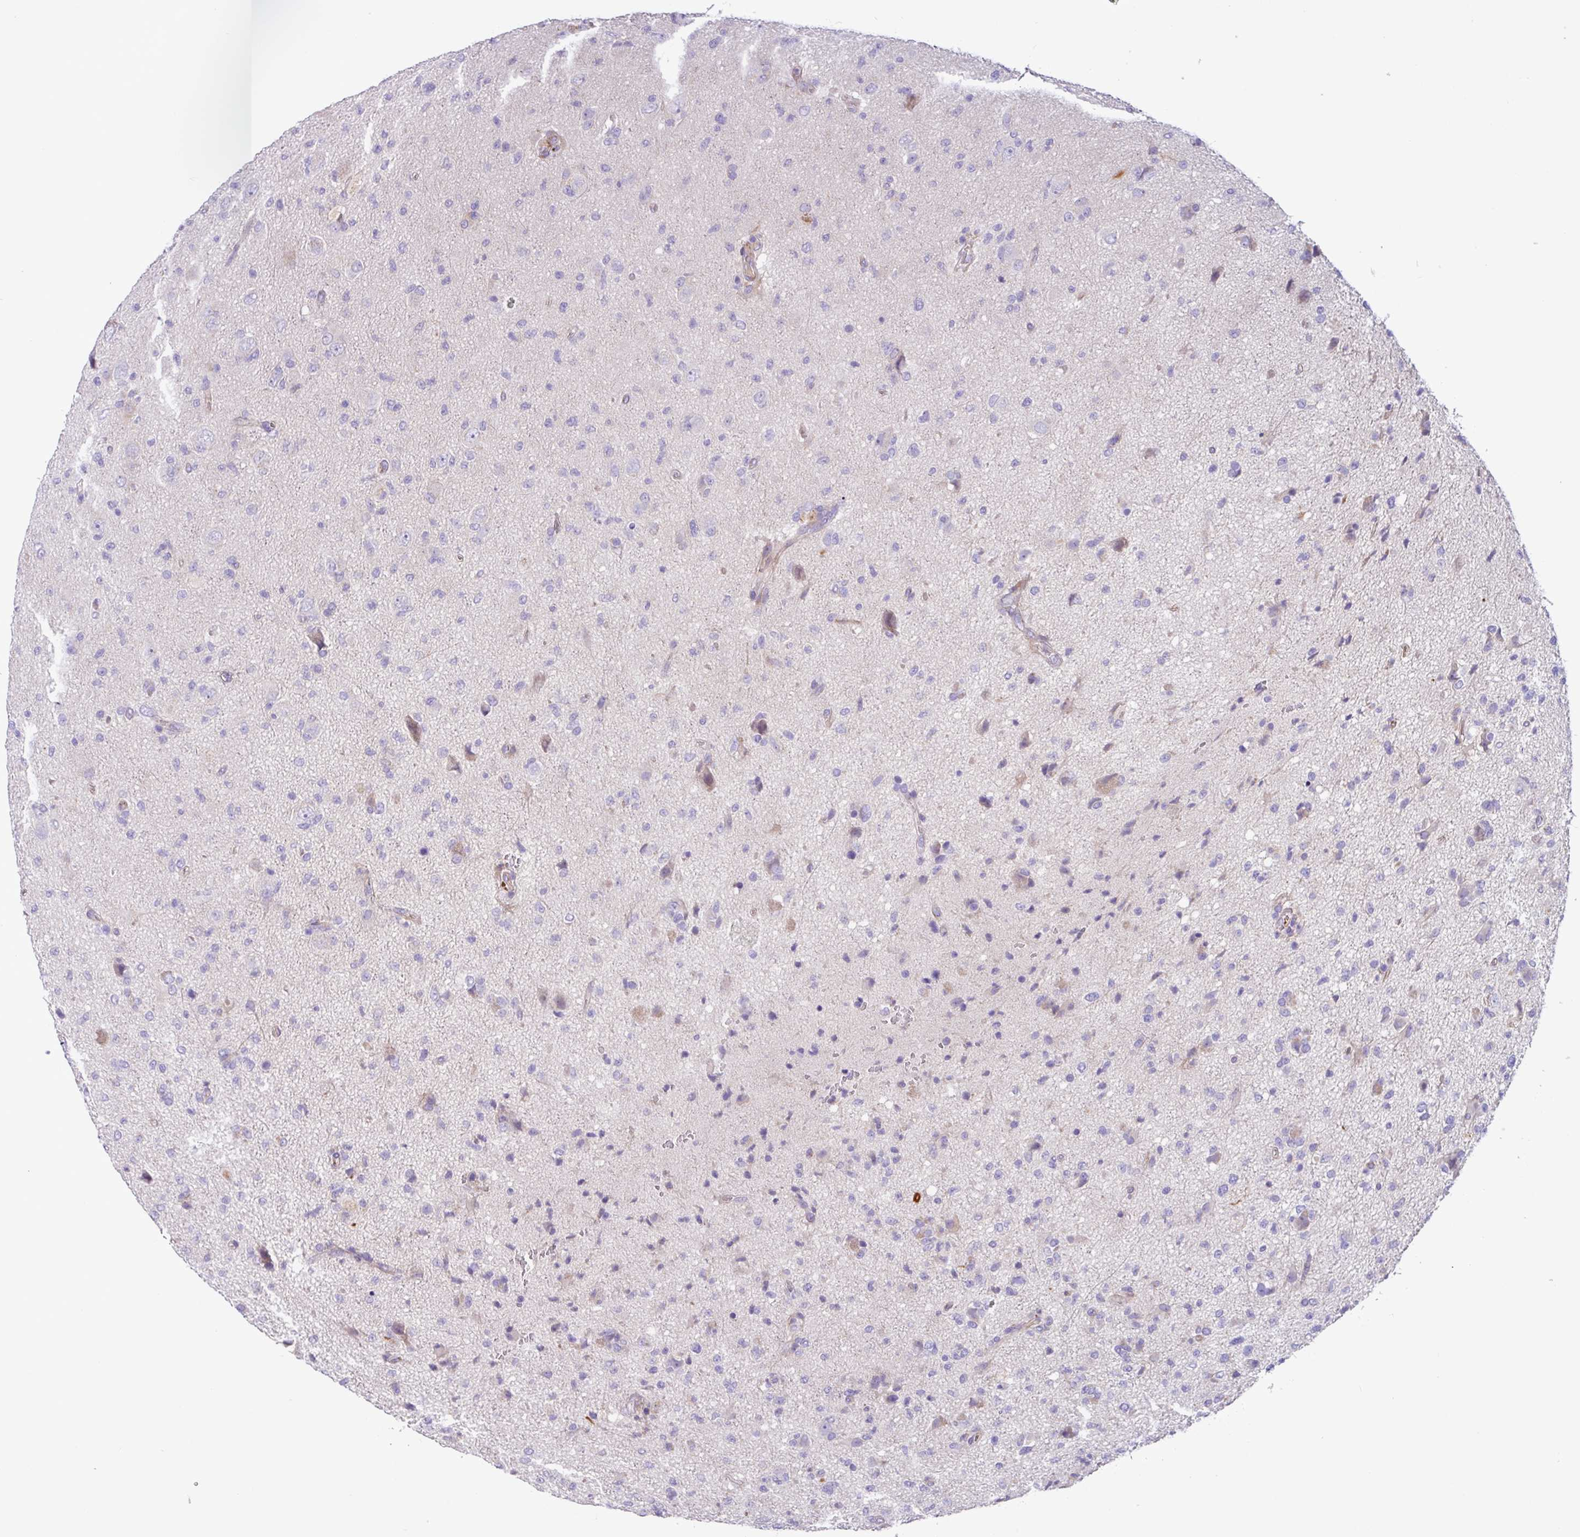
{"staining": {"intensity": "negative", "quantity": "none", "location": "none"}, "tissue": "glioma", "cell_type": "Tumor cells", "image_type": "cancer", "snomed": [{"axis": "morphology", "description": "Glioma, malignant, High grade"}, {"axis": "topography", "description": "Brain"}], "caption": "An immunohistochemistry micrograph of malignant glioma (high-grade) is shown. There is no staining in tumor cells of malignant glioma (high-grade). Nuclei are stained in blue.", "gene": "MRM2", "patient": {"sex": "female", "age": 57}}